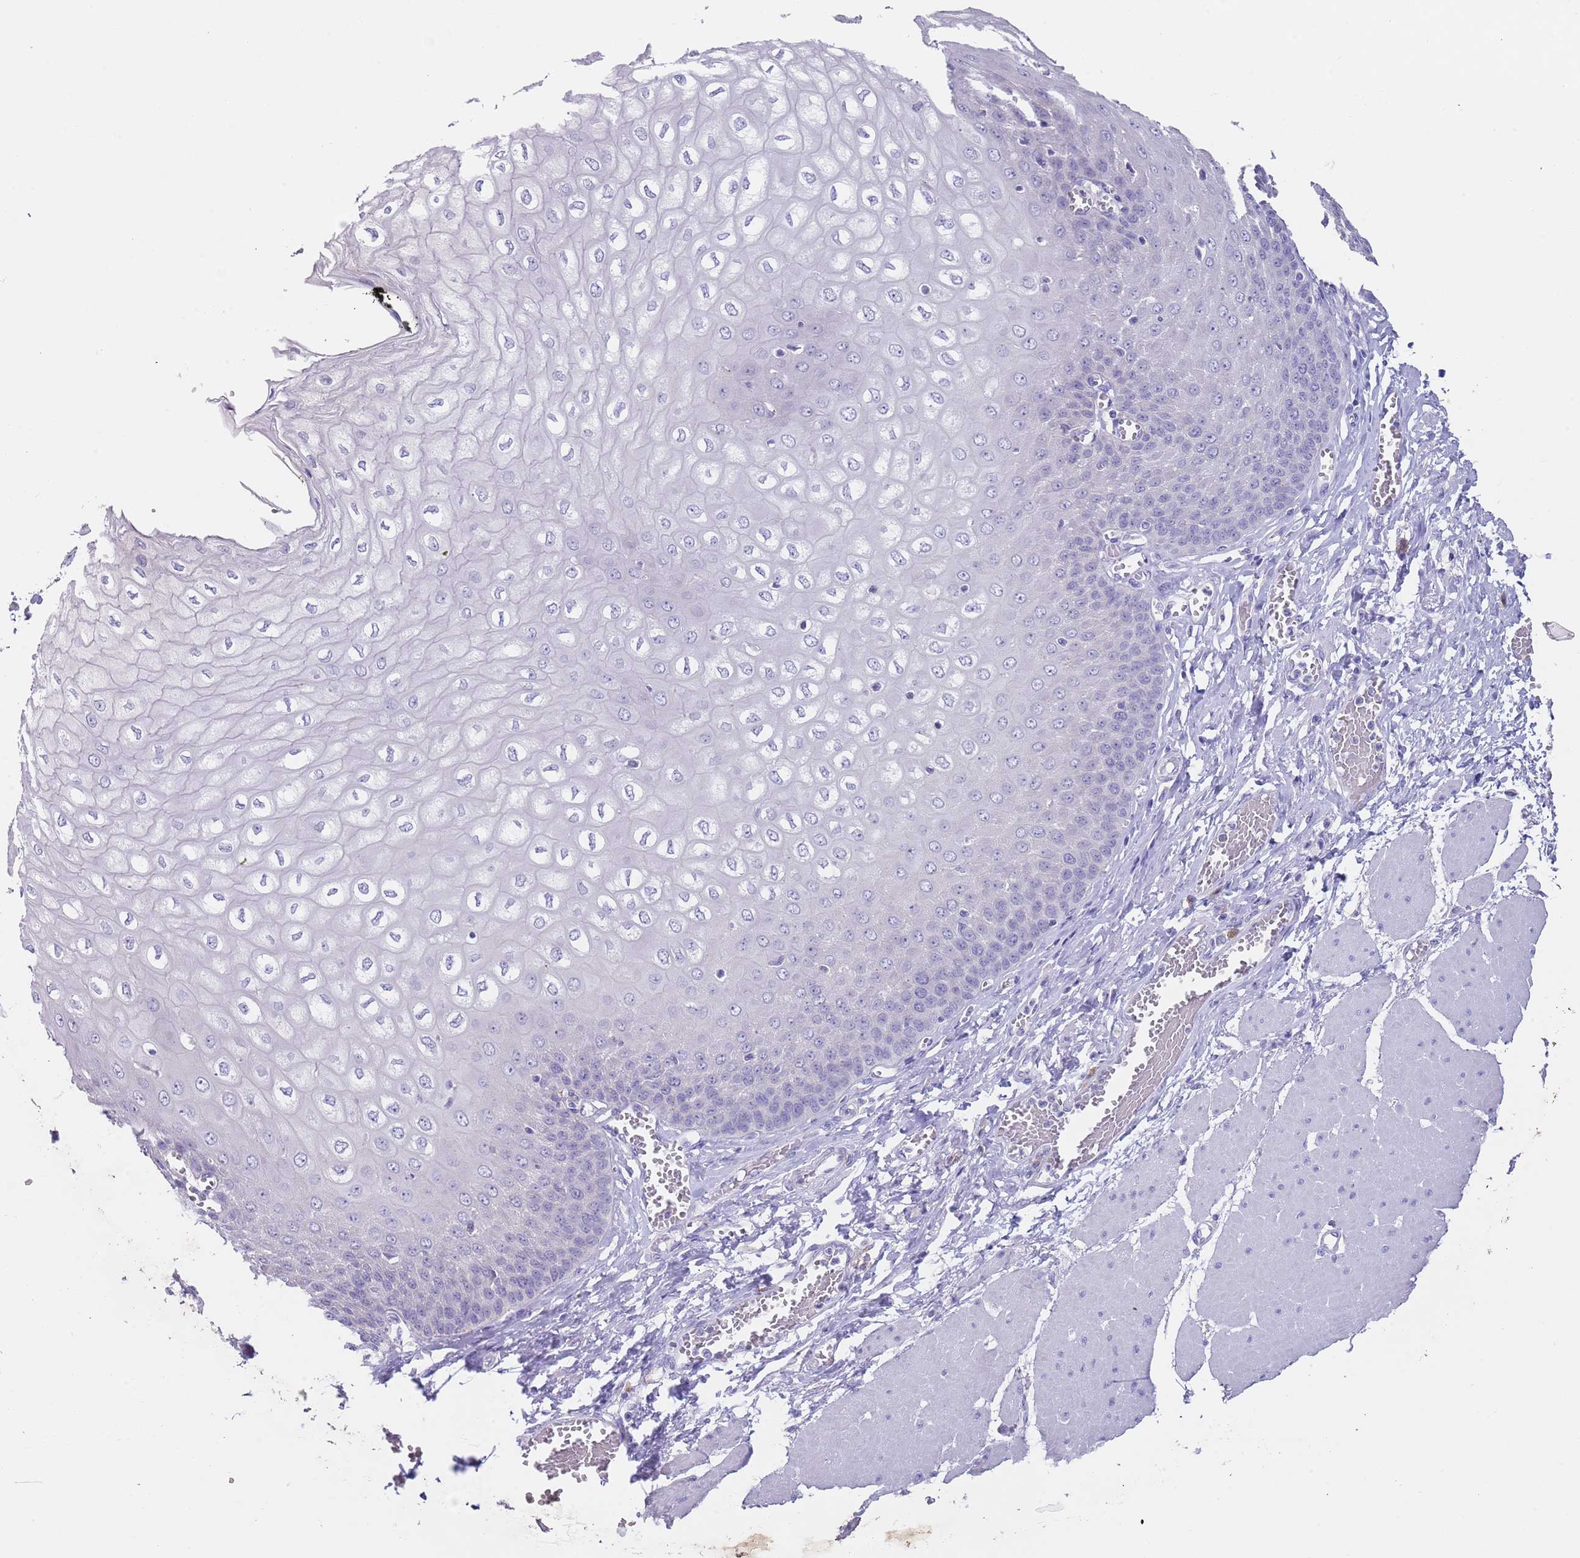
{"staining": {"intensity": "negative", "quantity": "none", "location": "none"}, "tissue": "esophagus", "cell_type": "Squamous epithelial cells", "image_type": "normal", "snomed": [{"axis": "morphology", "description": "Normal tissue, NOS"}, {"axis": "topography", "description": "Esophagus"}], "caption": "Normal esophagus was stained to show a protein in brown. There is no significant positivity in squamous epithelial cells.", "gene": "TYW1B", "patient": {"sex": "male", "age": 60}}